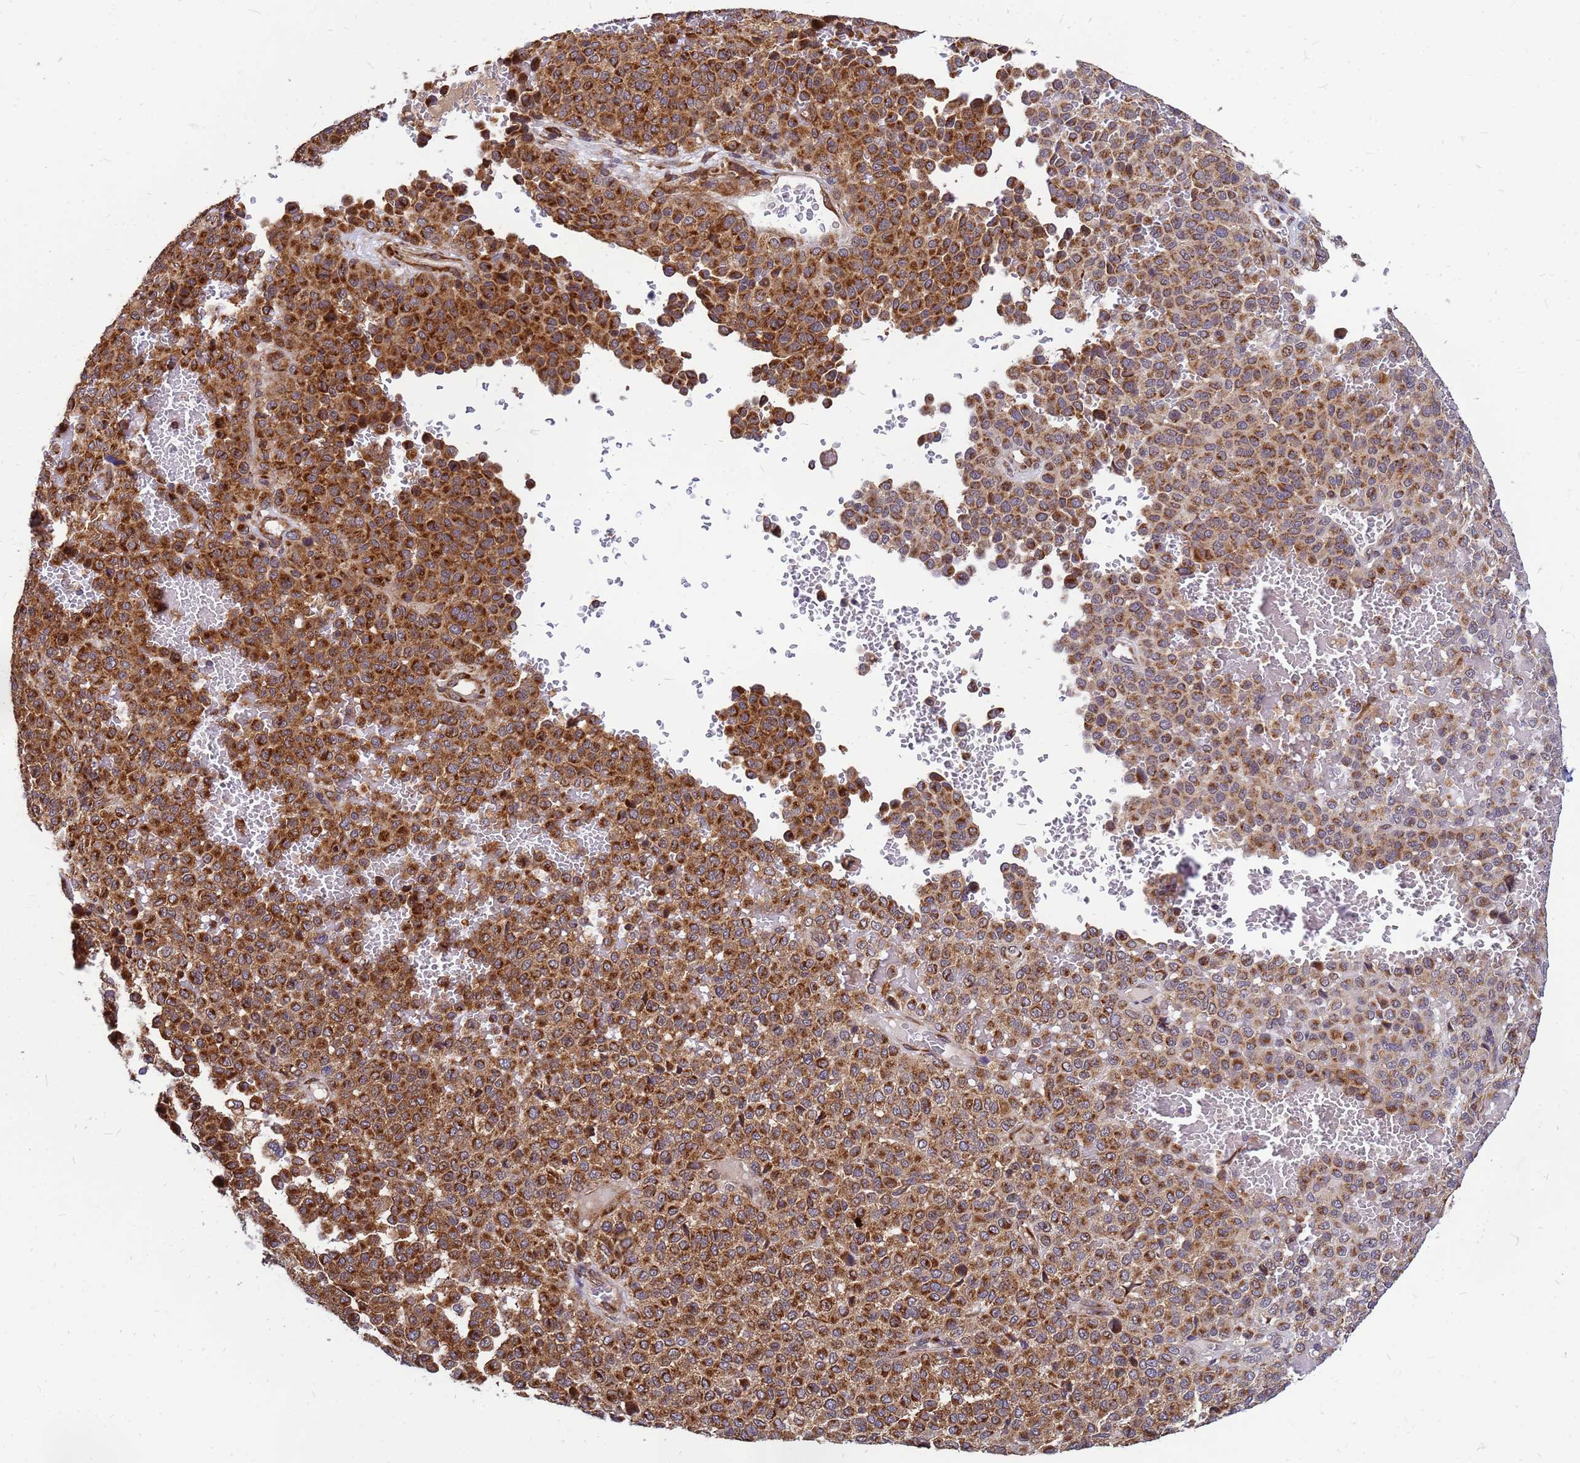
{"staining": {"intensity": "moderate", "quantity": ">75%", "location": "cytoplasmic/membranous"}, "tissue": "melanoma", "cell_type": "Tumor cells", "image_type": "cancer", "snomed": [{"axis": "morphology", "description": "Malignant melanoma, Metastatic site"}, {"axis": "topography", "description": "Pancreas"}], "caption": "Brown immunohistochemical staining in human melanoma displays moderate cytoplasmic/membranous expression in about >75% of tumor cells.", "gene": "RPL8", "patient": {"sex": "female", "age": 30}}